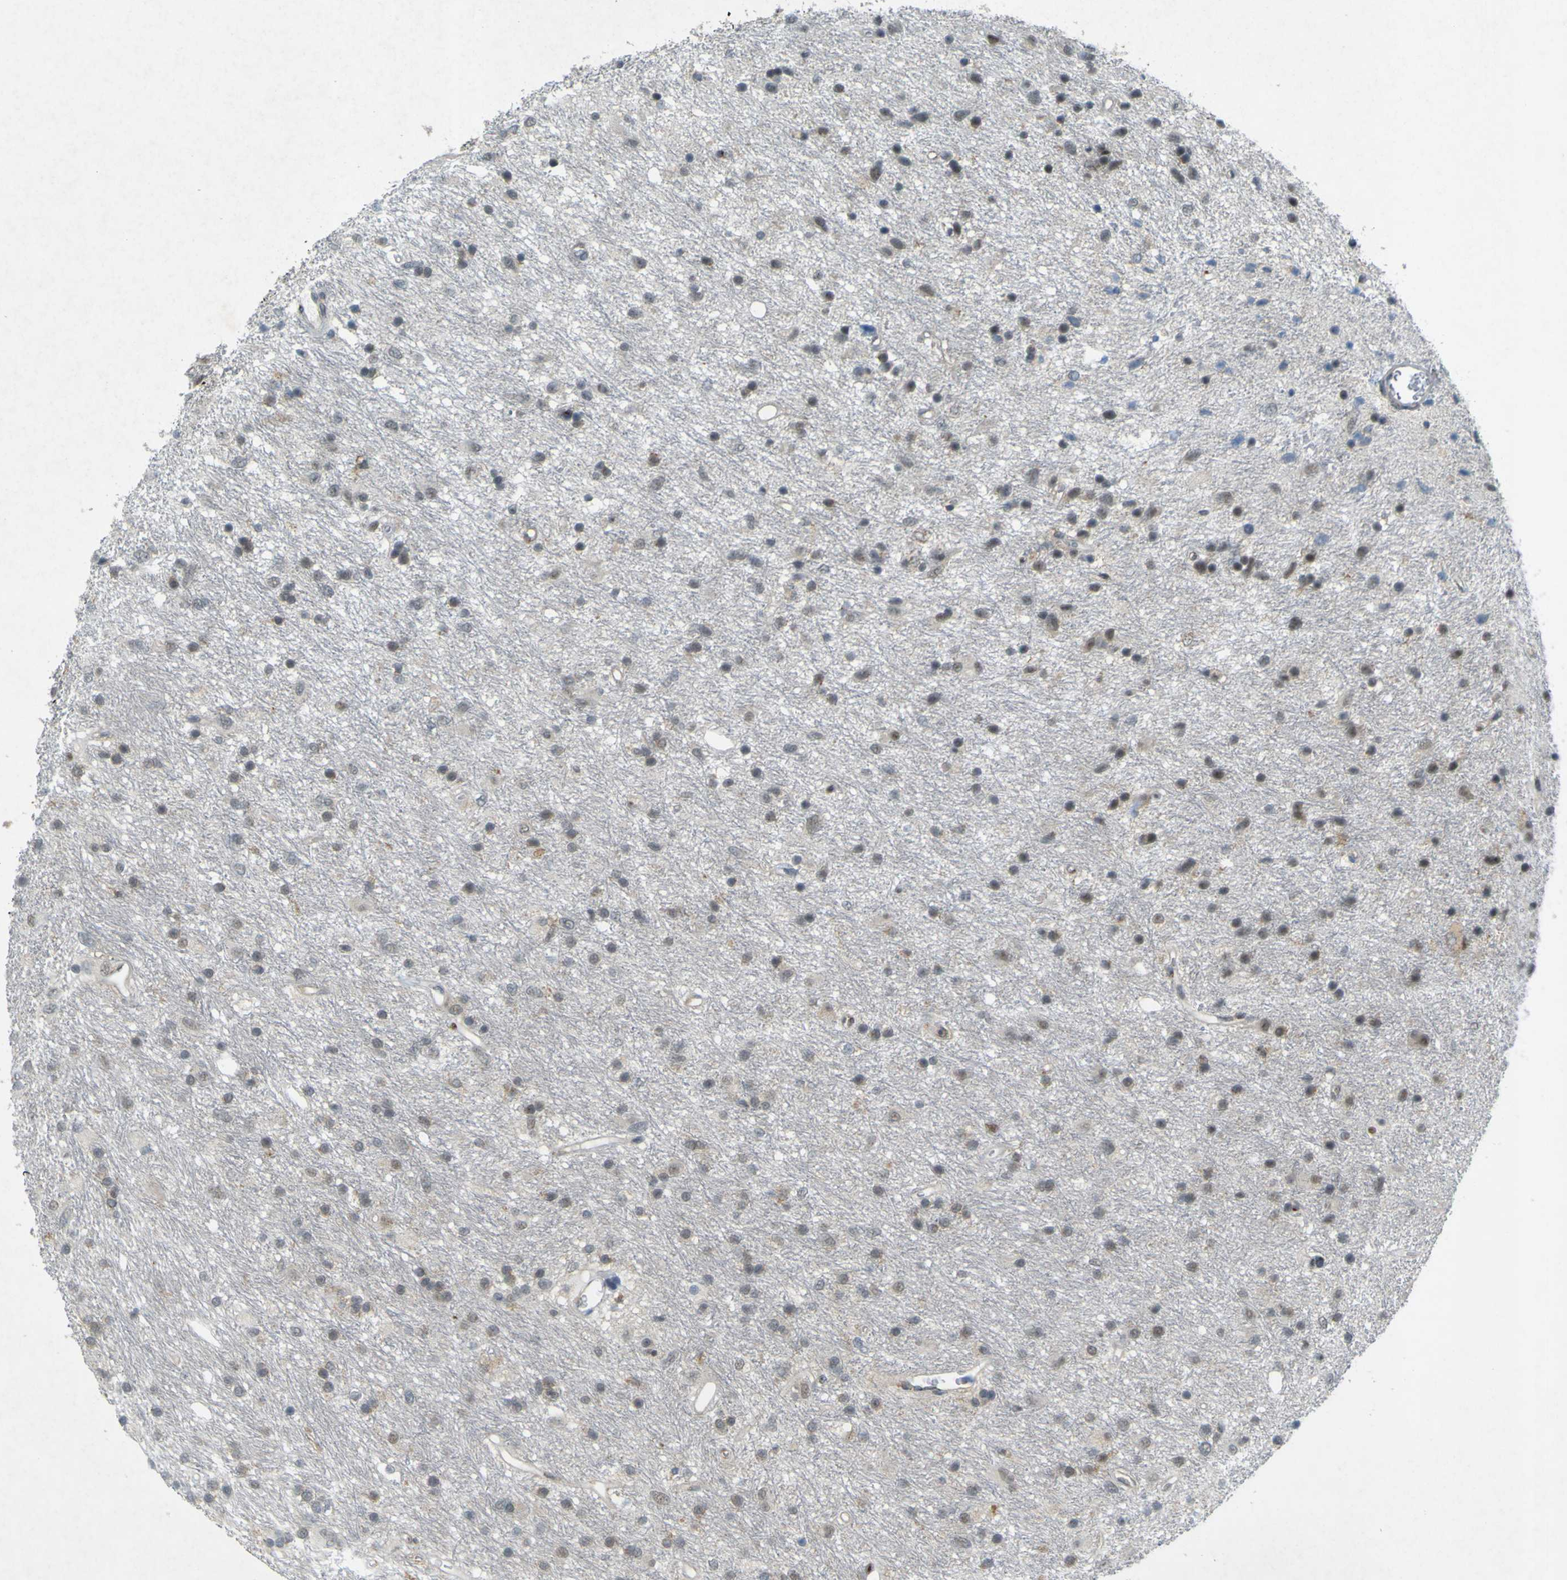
{"staining": {"intensity": "negative", "quantity": "none", "location": "none"}, "tissue": "glioma", "cell_type": "Tumor cells", "image_type": "cancer", "snomed": [{"axis": "morphology", "description": "Glioma, malignant, Low grade"}, {"axis": "topography", "description": "Brain"}], "caption": "DAB immunohistochemical staining of glioma displays no significant positivity in tumor cells.", "gene": "IGF2R", "patient": {"sex": "male", "age": 77}}